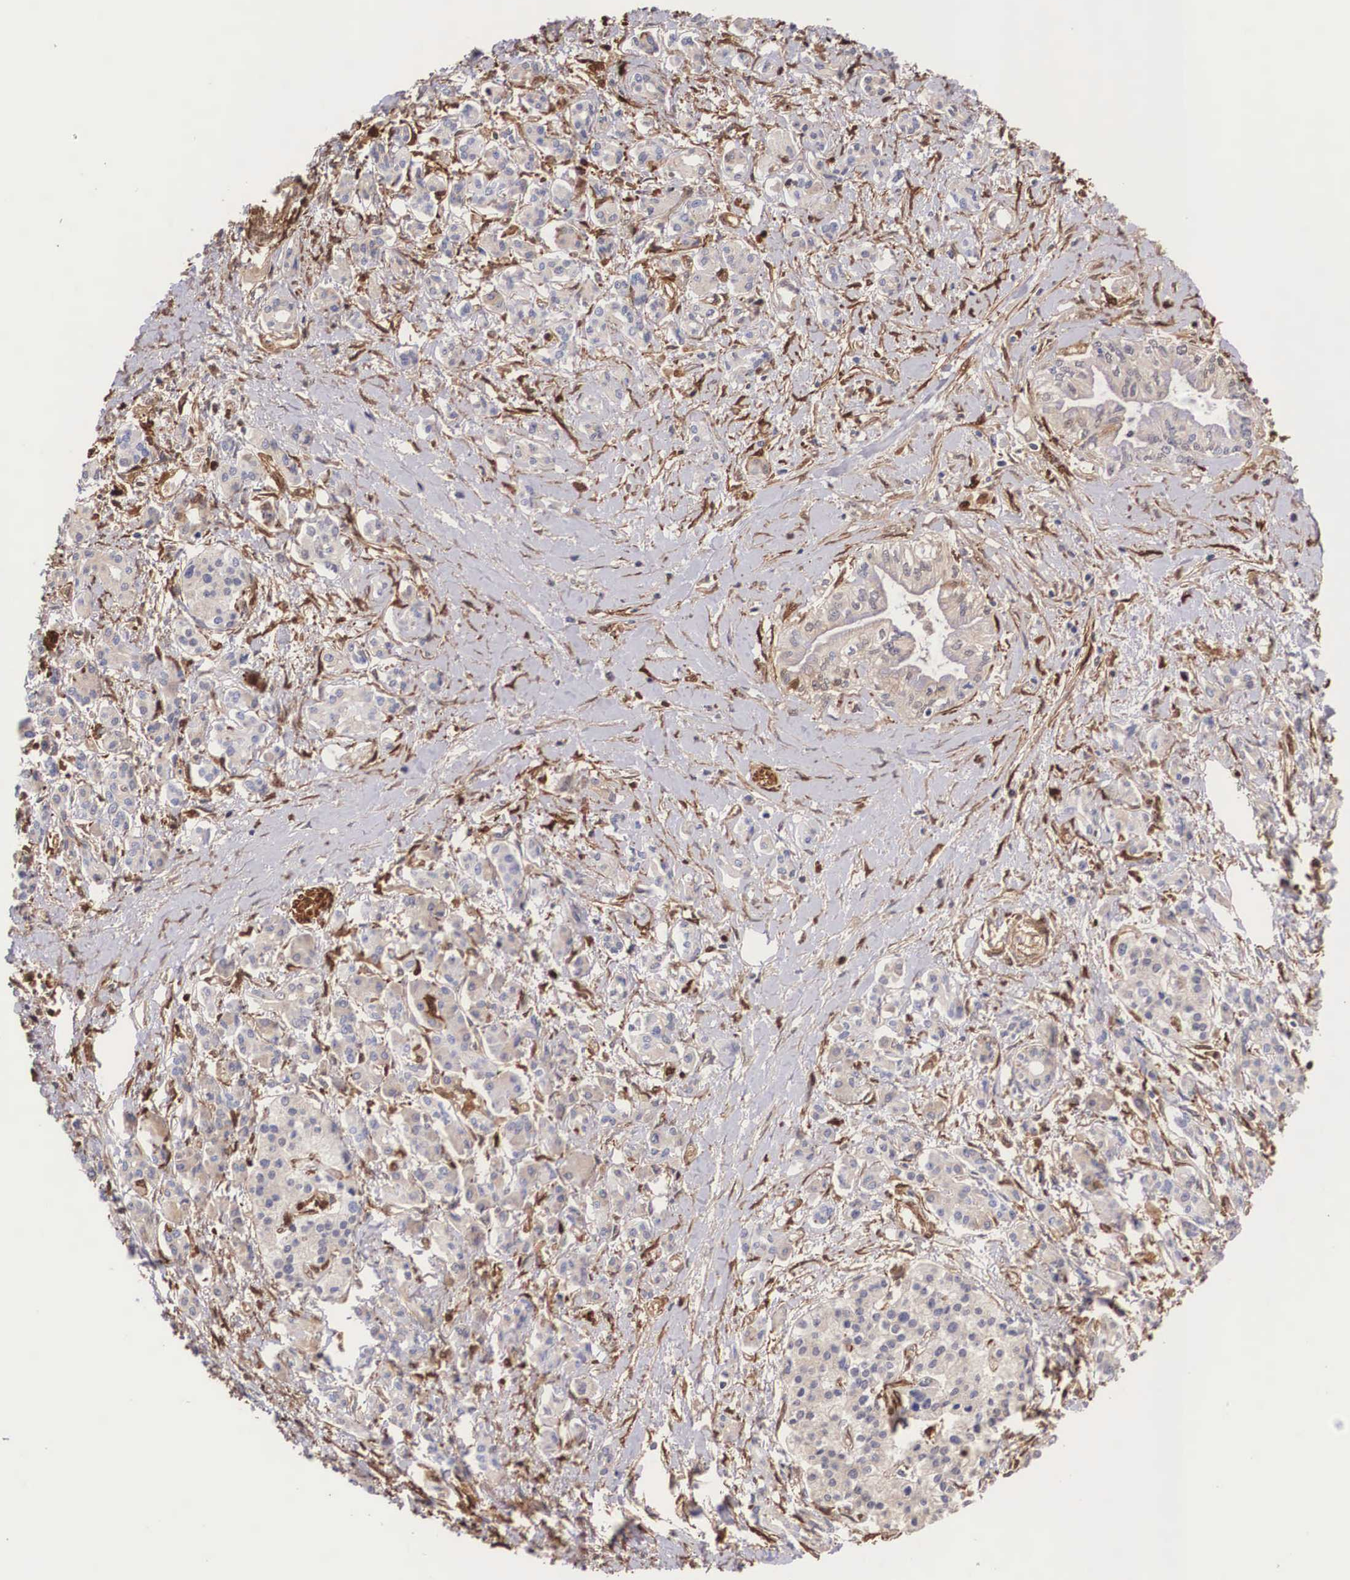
{"staining": {"intensity": "negative", "quantity": "none", "location": "none"}, "tissue": "pancreatic cancer", "cell_type": "Tumor cells", "image_type": "cancer", "snomed": [{"axis": "morphology", "description": "Adenocarcinoma, NOS"}, {"axis": "topography", "description": "Pancreas"}], "caption": "Immunohistochemistry histopathology image of neoplastic tissue: human pancreatic adenocarcinoma stained with DAB reveals no significant protein staining in tumor cells.", "gene": "LGALS1", "patient": {"sex": "female", "age": 64}}